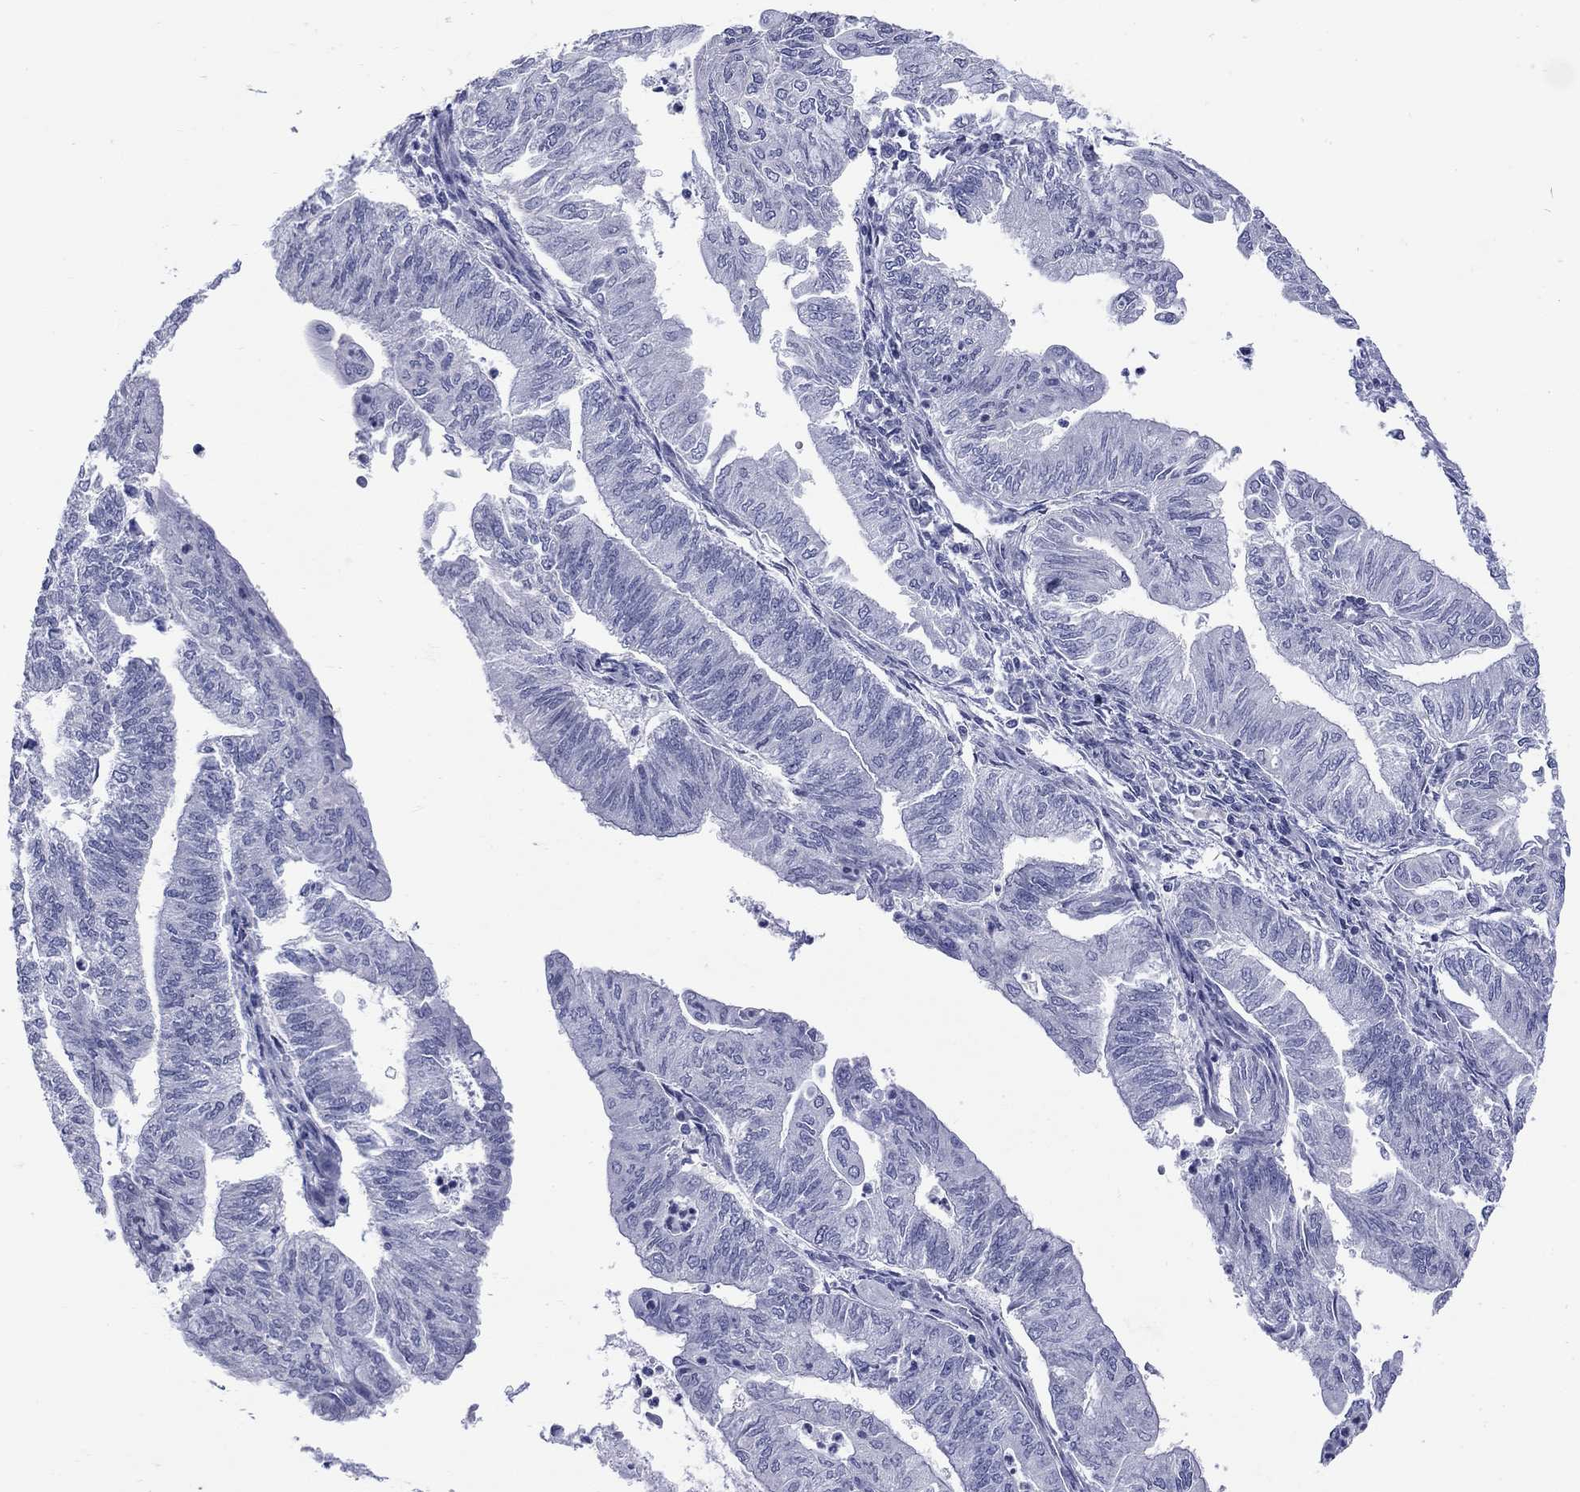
{"staining": {"intensity": "negative", "quantity": "none", "location": "none"}, "tissue": "endometrial cancer", "cell_type": "Tumor cells", "image_type": "cancer", "snomed": [{"axis": "morphology", "description": "Adenocarcinoma, NOS"}, {"axis": "topography", "description": "Endometrium"}], "caption": "IHC image of human adenocarcinoma (endometrial) stained for a protein (brown), which exhibits no expression in tumor cells.", "gene": "ECEL1", "patient": {"sex": "female", "age": 59}}